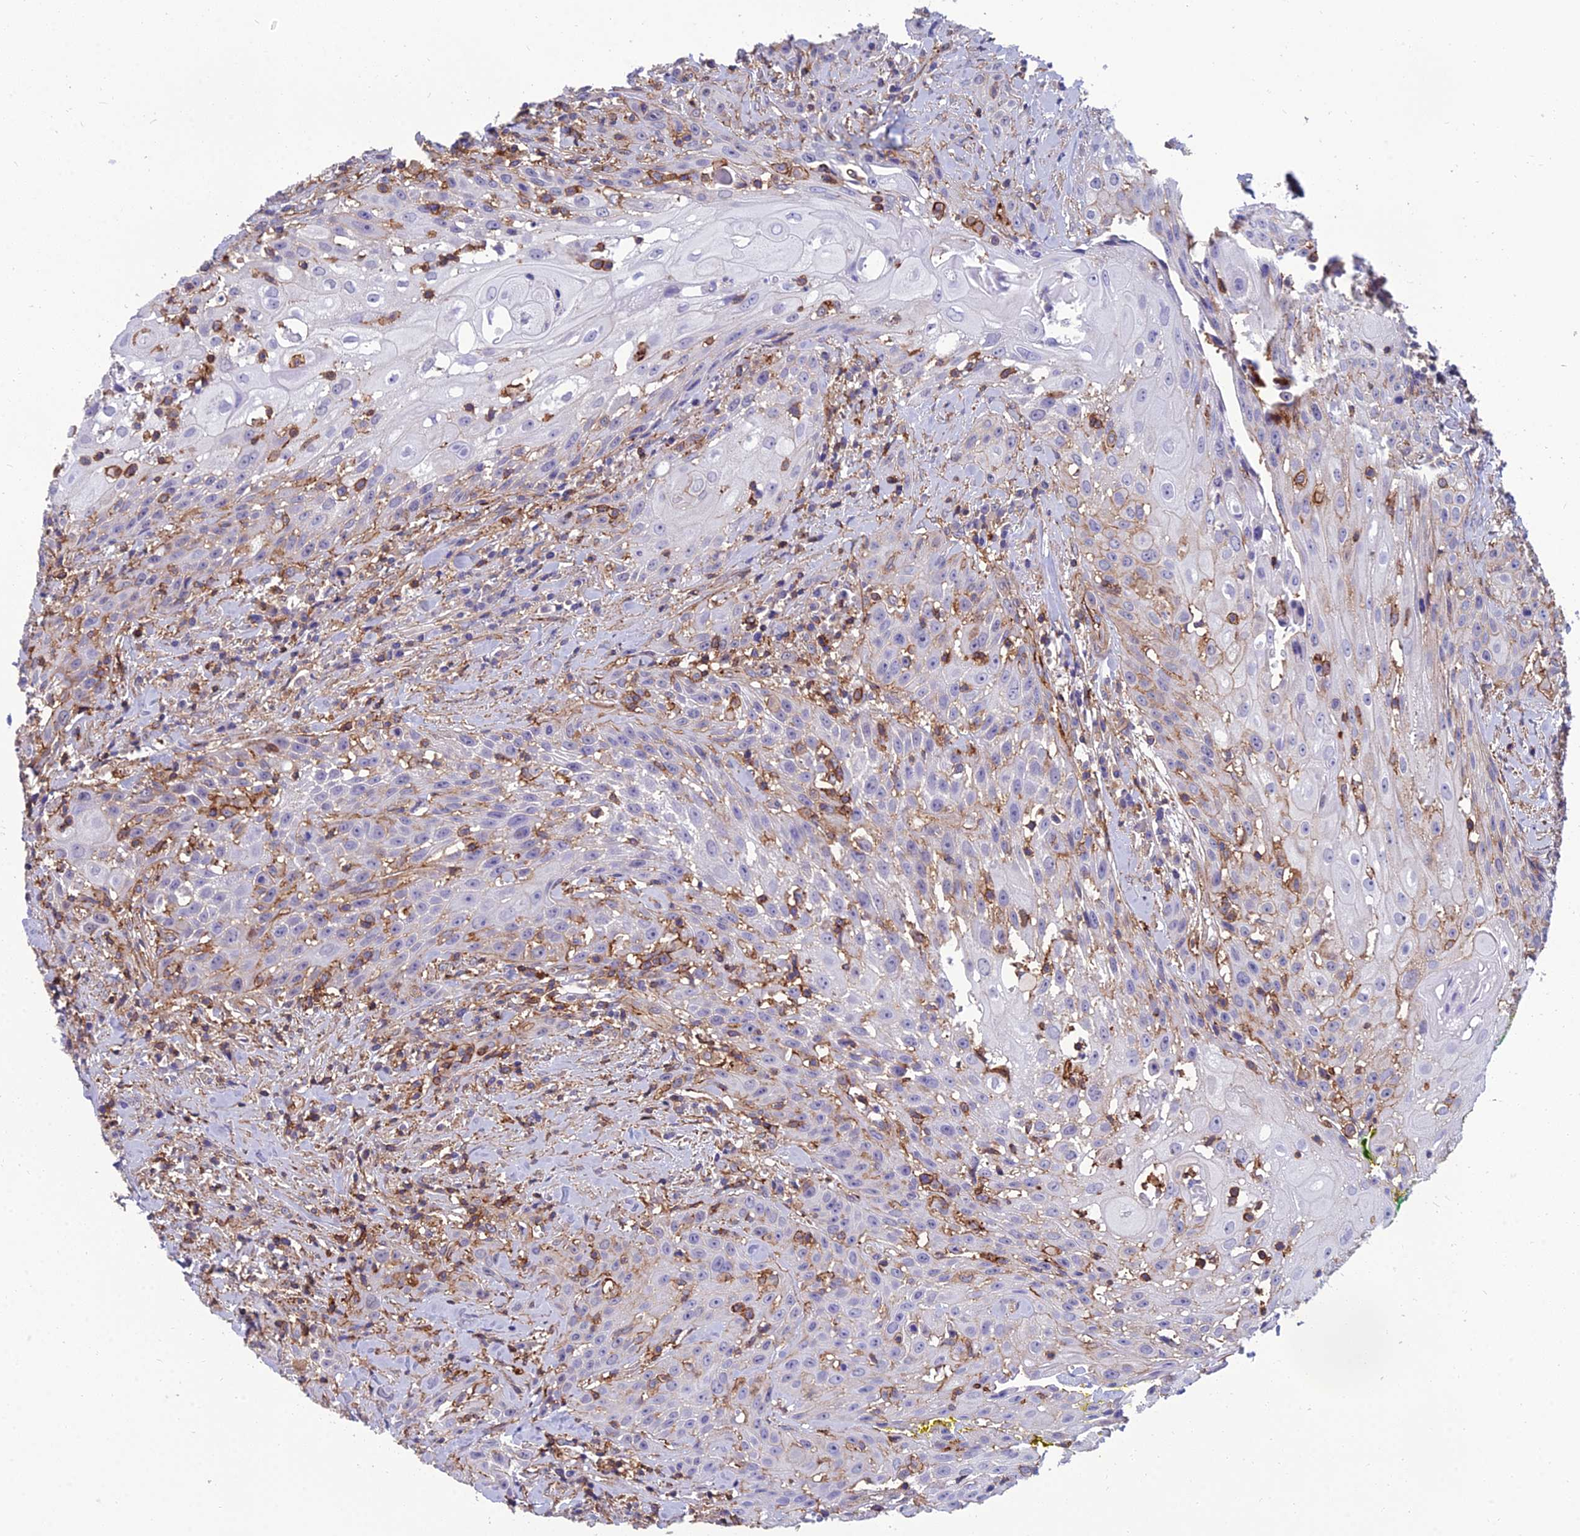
{"staining": {"intensity": "negative", "quantity": "none", "location": "none"}, "tissue": "head and neck cancer", "cell_type": "Tumor cells", "image_type": "cancer", "snomed": [{"axis": "morphology", "description": "Squamous cell carcinoma, NOS"}, {"axis": "topography", "description": "Oral tissue"}, {"axis": "topography", "description": "Head-Neck"}], "caption": "High power microscopy micrograph of an immunohistochemistry (IHC) image of head and neck squamous cell carcinoma, revealing no significant positivity in tumor cells.", "gene": "PPP1R18", "patient": {"sex": "female", "age": 82}}